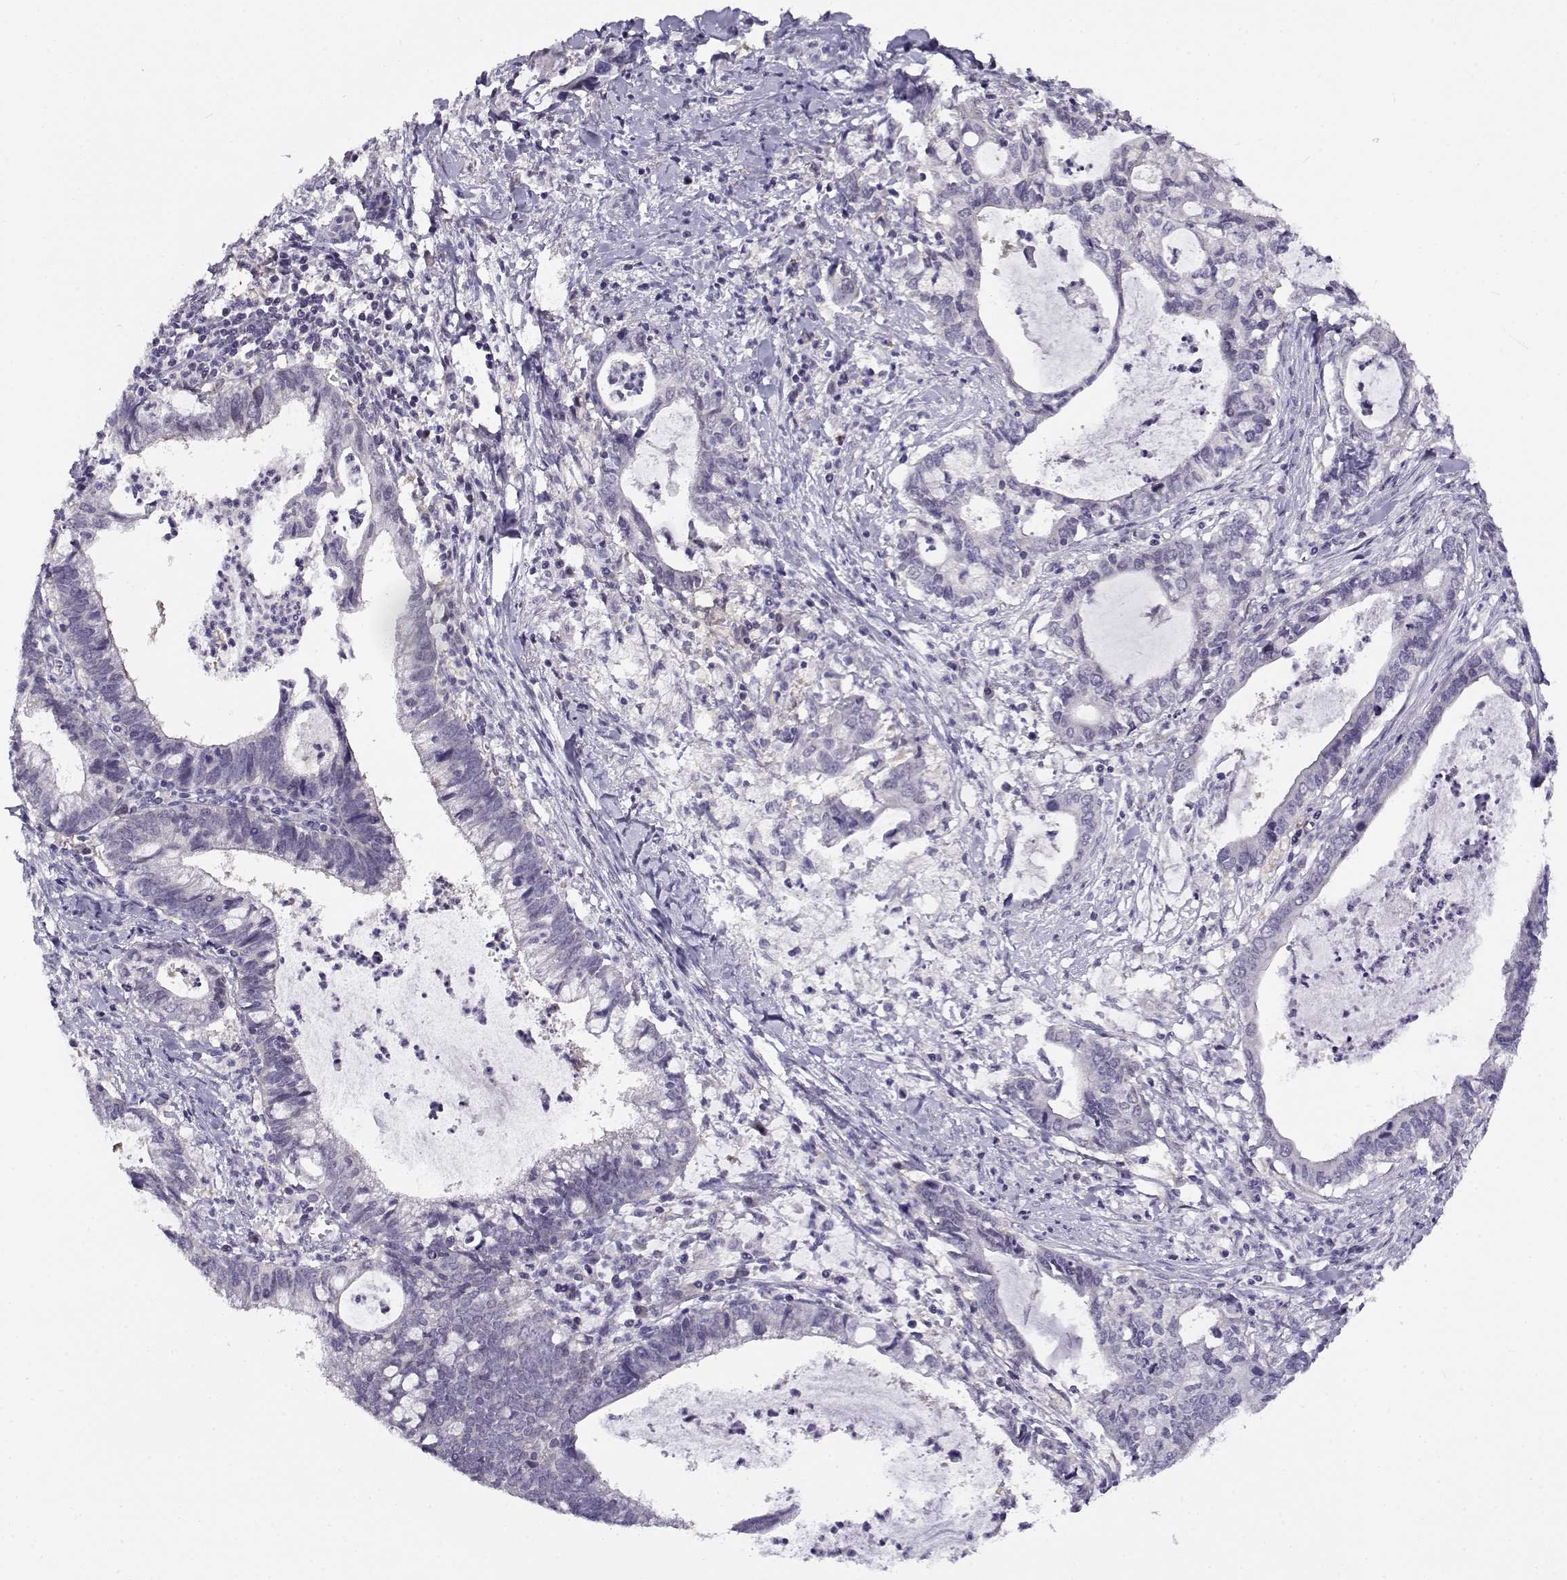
{"staining": {"intensity": "negative", "quantity": "none", "location": "none"}, "tissue": "cervical cancer", "cell_type": "Tumor cells", "image_type": "cancer", "snomed": [{"axis": "morphology", "description": "Adenocarcinoma, NOS"}, {"axis": "topography", "description": "Cervix"}], "caption": "Immunohistochemistry (IHC) histopathology image of neoplastic tissue: human cervical adenocarcinoma stained with DAB (3,3'-diaminobenzidine) reveals no significant protein expression in tumor cells. (Stains: DAB (3,3'-diaminobenzidine) IHC with hematoxylin counter stain, Microscopy: brightfield microscopy at high magnification).", "gene": "FEZF1", "patient": {"sex": "female", "age": 42}}